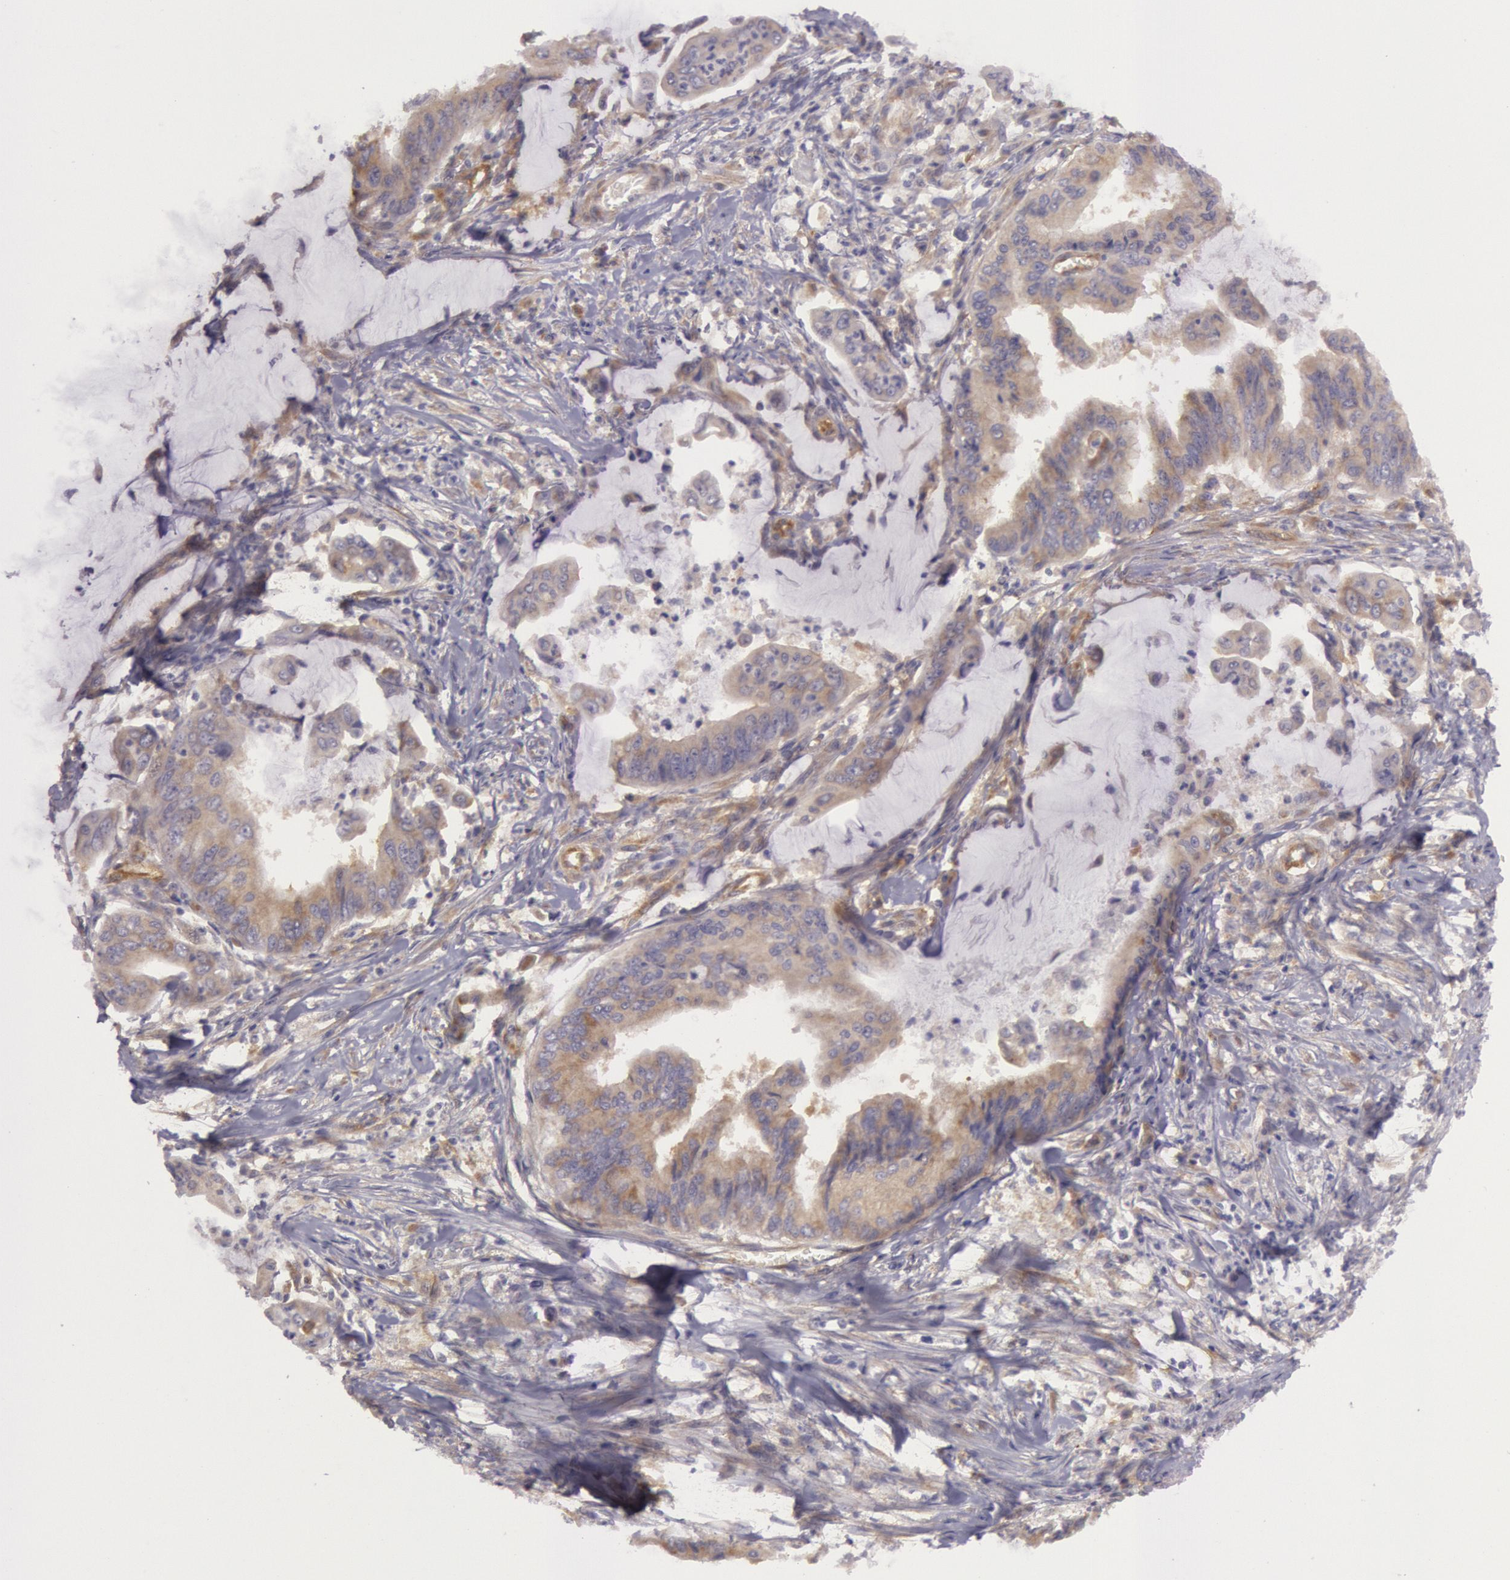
{"staining": {"intensity": "weak", "quantity": ">75%", "location": "cytoplasmic/membranous"}, "tissue": "stomach cancer", "cell_type": "Tumor cells", "image_type": "cancer", "snomed": [{"axis": "morphology", "description": "Adenocarcinoma, NOS"}, {"axis": "topography", "description": "Stomach, upper"}], "caption": "The micrograph exhibits a brown stain indicating the presence of a protein in the cytoplasmic/membranous of tumor cells in stomach adenocarcinoma.", "gene": "CHUK", "patient": {"sex": "male", "age": 80}}